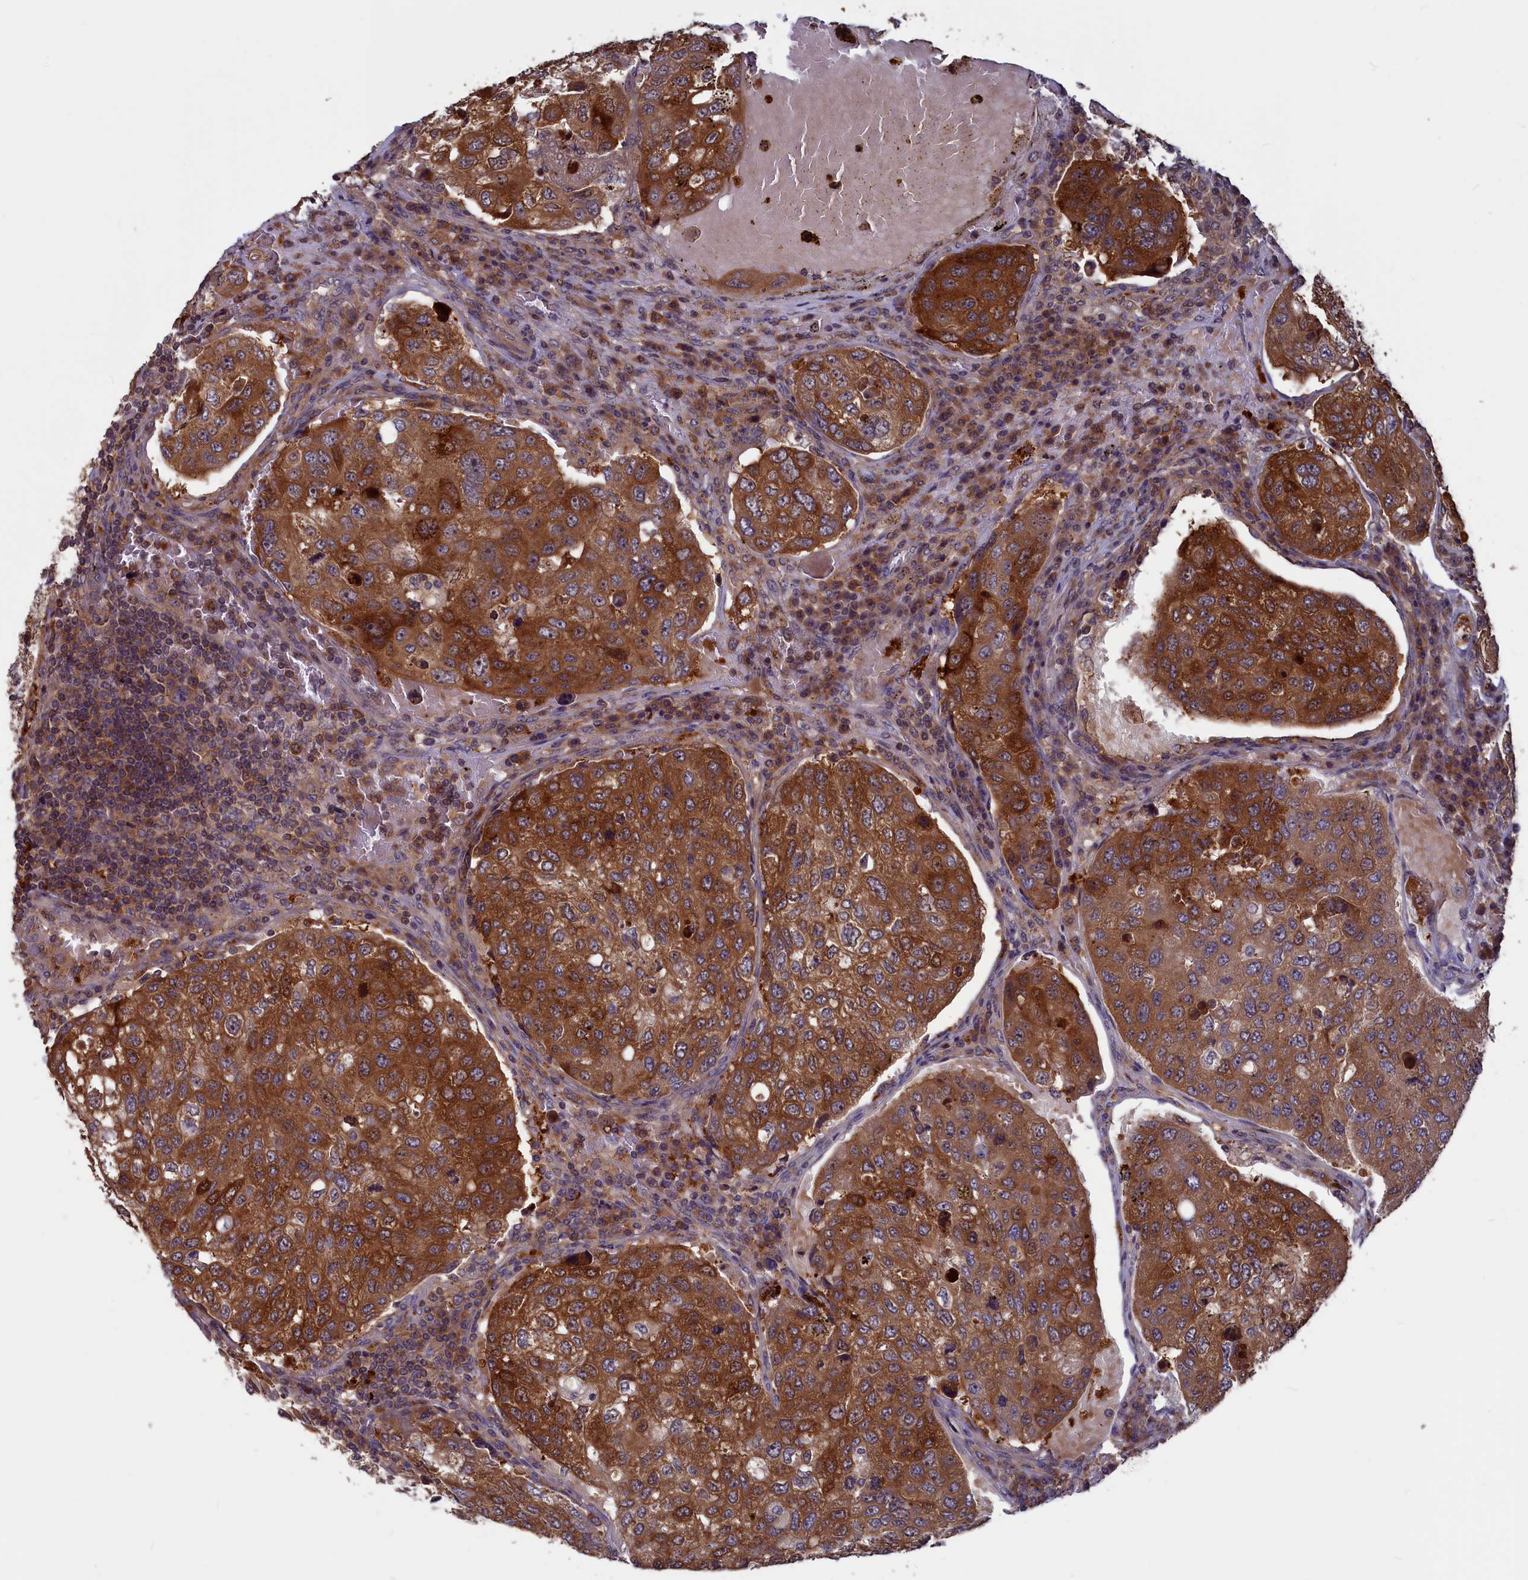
{"staining": {"intensity": "strong", "quantity": ">75%", "location": "cytoplasmic/membranous"}, "tissue": "urothelial cancer", "cell_type": "Tumor cells", "image_type": "cancer", "snomed": [{"axis": "morphology", "description": "Urothelial carcinoma, High grade"}, {"axis": "topography", "description": "Lymph node"}, {"axis": "topography", "description": "Urinary bladder"}], "caption": "Protein expression analysis of human high-grade urothelial carcinoma reveals strong cytoplasmic/membranous expression in about >75% of tumor cells.", "gene": "CACTIN", "patient": {"sex": "male", "age": 51}}